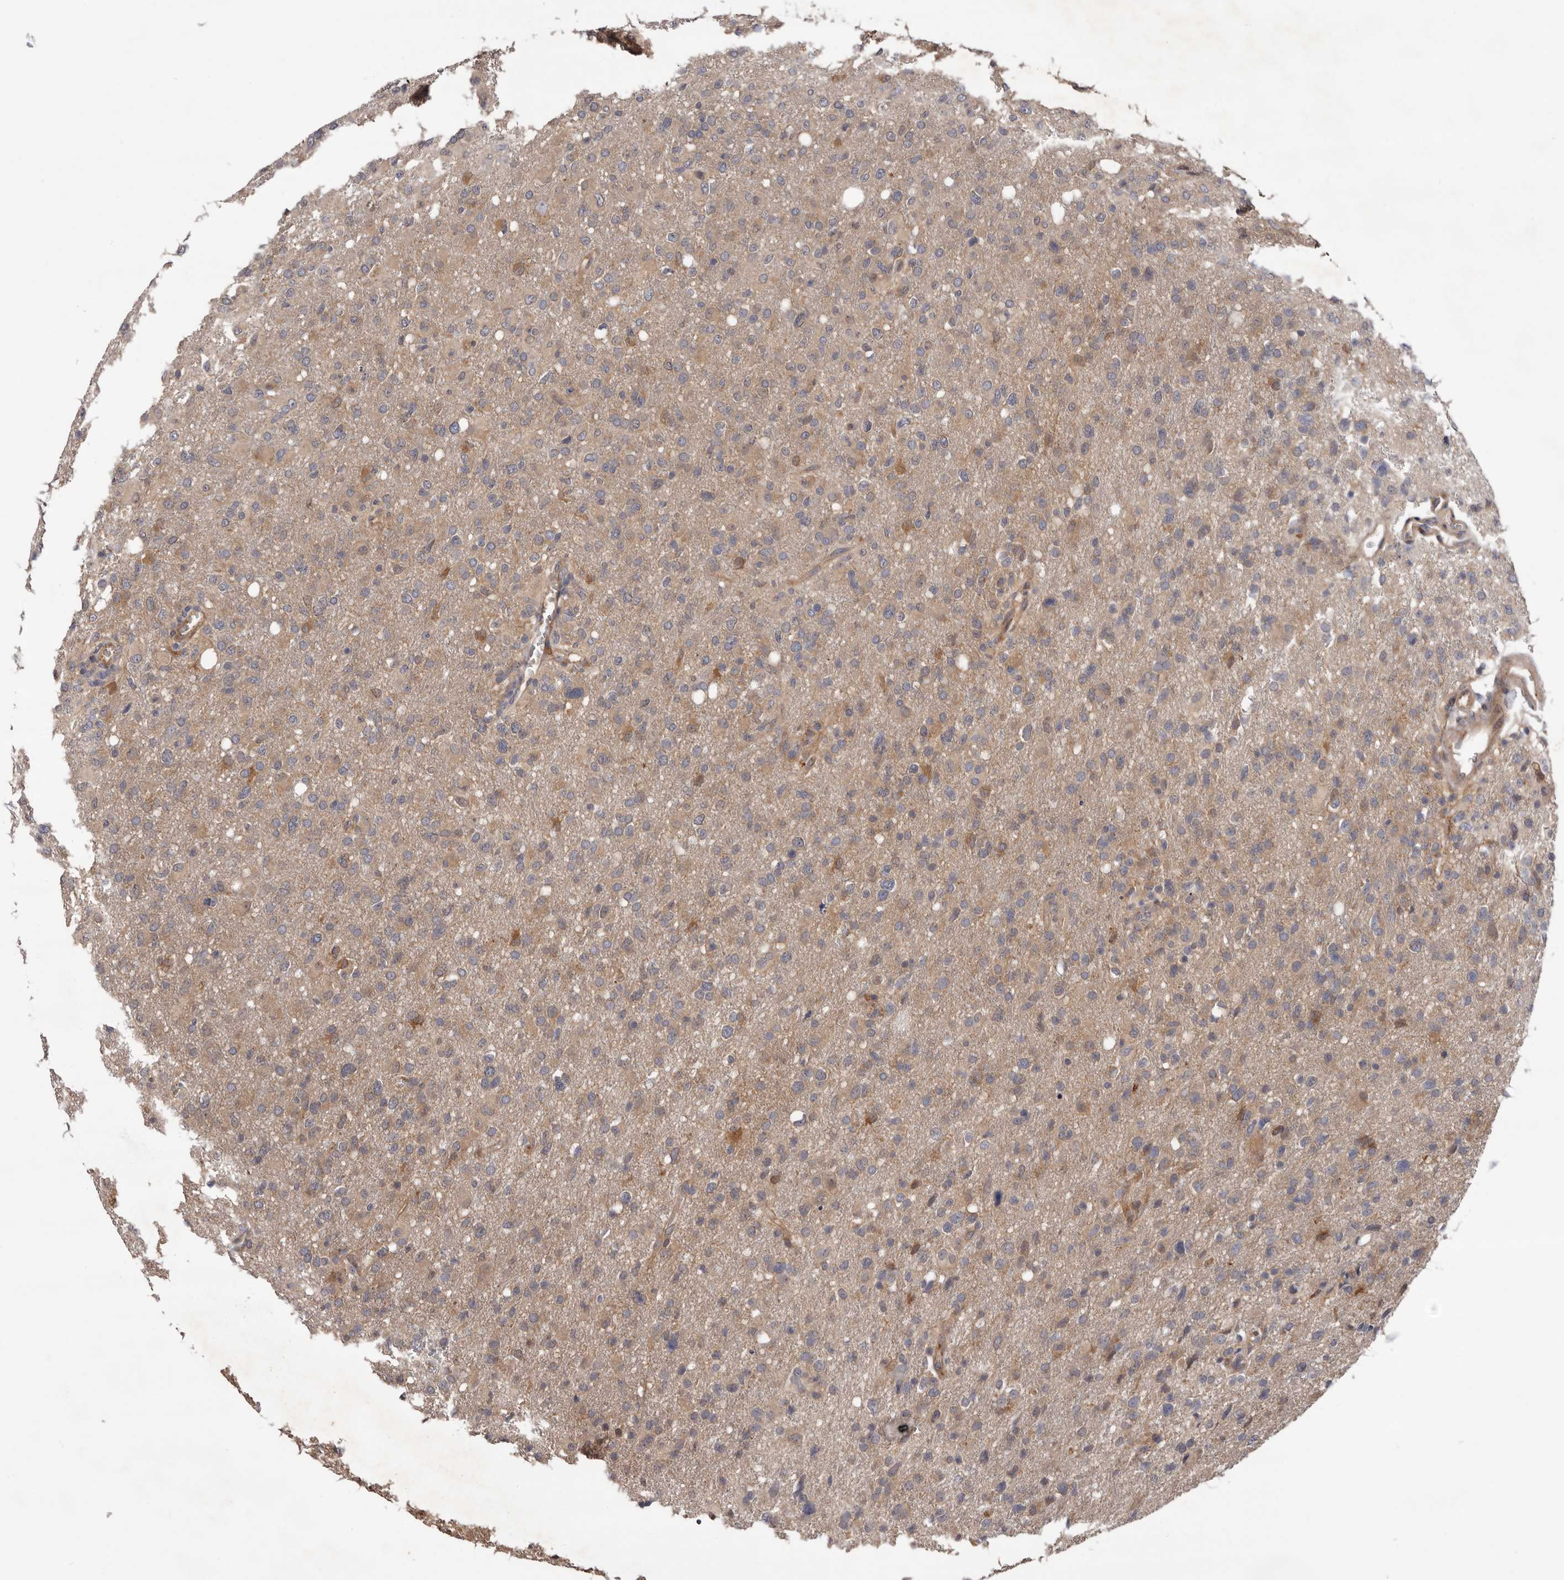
{"staining": {"intensity": "weak", "quantity": "<25%", "location": "cytoplasmic/membranous"}, "tissue": "glioma", "cell_type": "Tumor cells", "image_type": "cancer", "snomed": [{"axis": "morphology", "description": "Glioma, malignant, High grade"}, {"axis": "topography", "description": "Brain"}], "caption": "This image is of glioma stained with IHC to label a protein in brown with the nuclei are counter-stained blue. There is no positivity in tumor cells.", "gene": "PRKD1", "patient": {"sex": "female", "age": 57}}